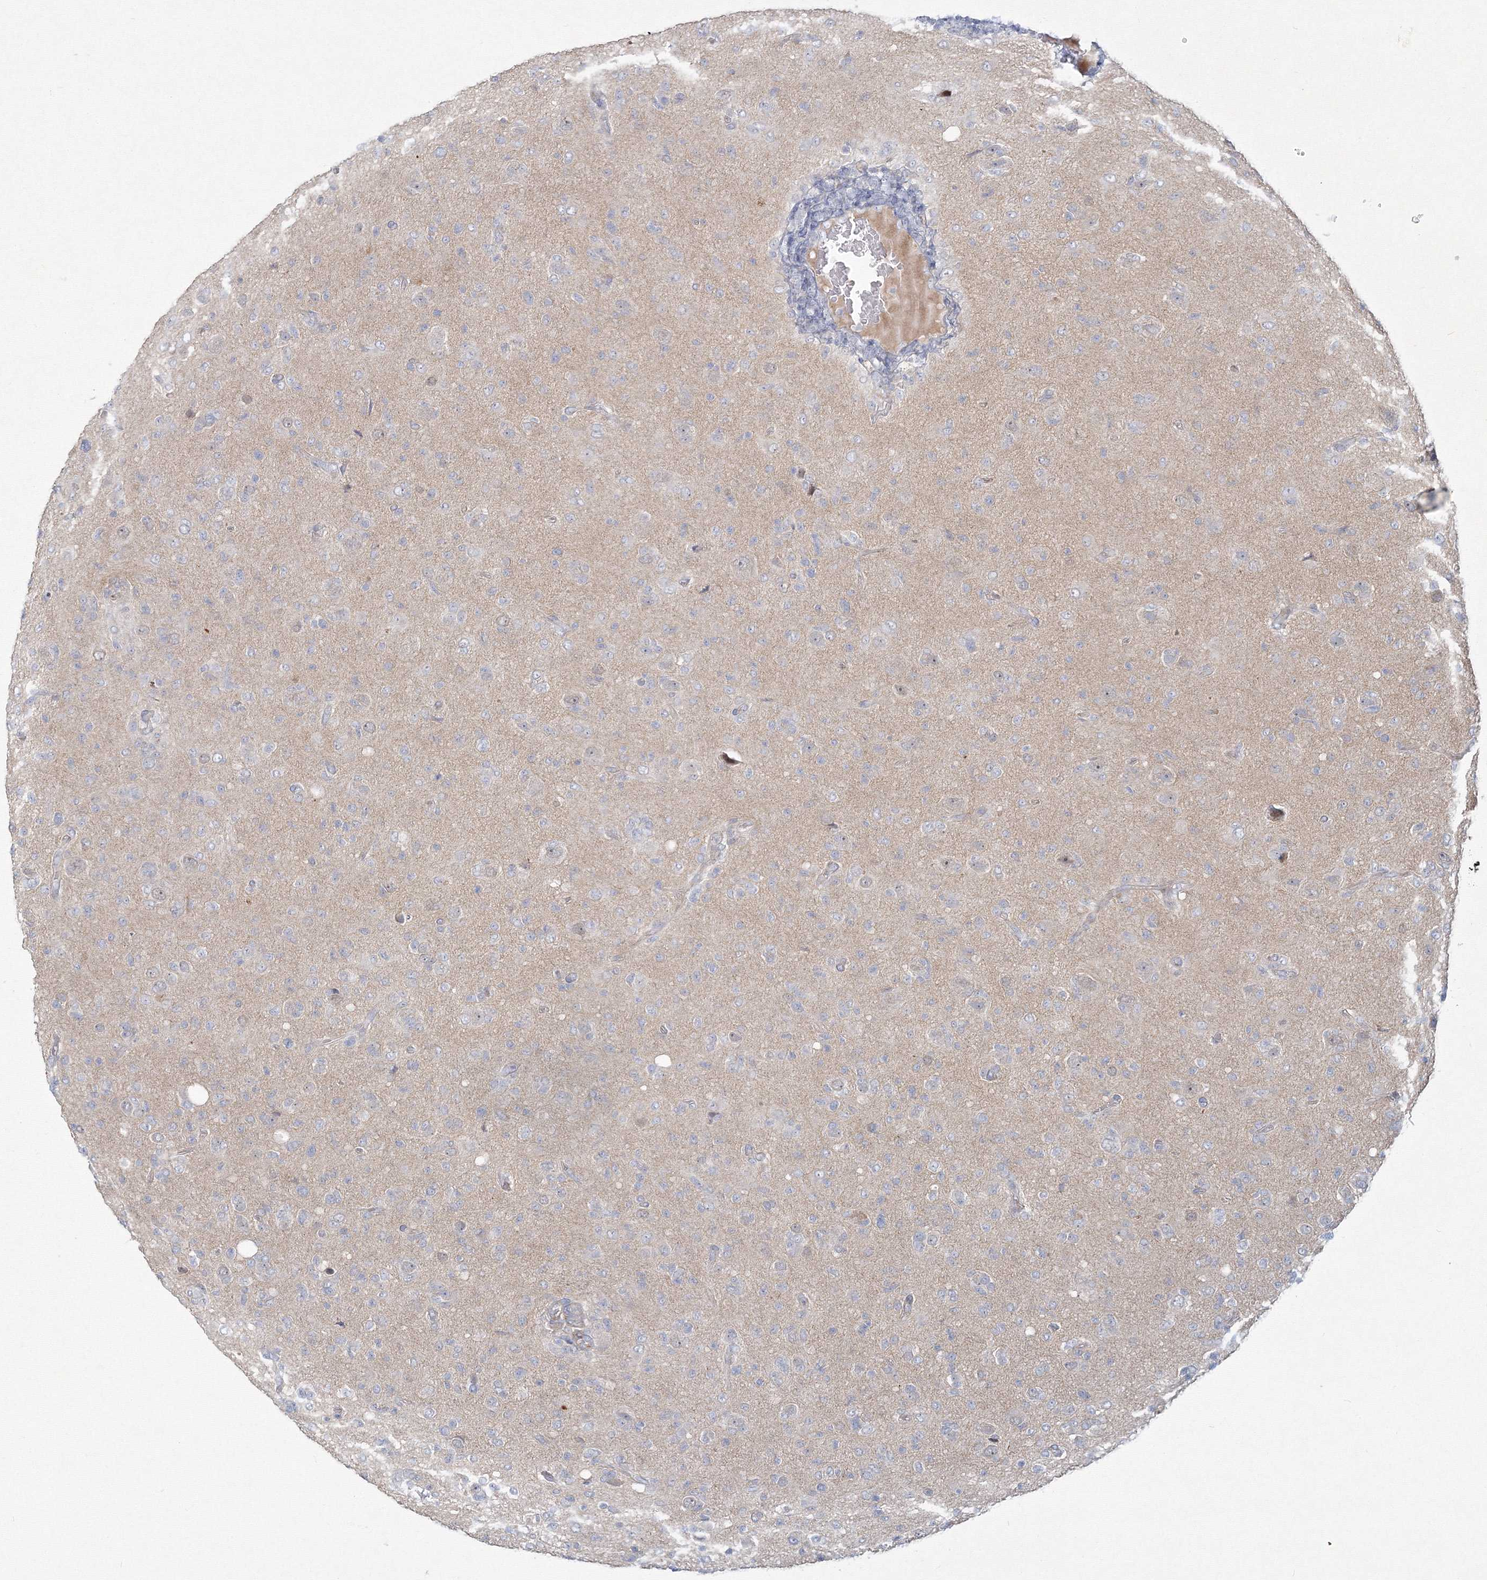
{"staining": {"intensity": "negative", "quantity": "none", "location": "none"}, "tissue": "glioma", "cell_type": "Tumor cells", "image_type": "cancer", "snomed": [{"axis": "morphology", "description": "Glioma, malignant, High grade"}, {"axis": "topography", "description": "Brain"}], "caption": "High power microscopy photomicrograph of an immunohistochemistry (IHC) micrograph of malignant glioma (high-grade), revealing no significant expression in tumor cells.", "gene": "WDR49", "patient": {"sex": "female", "age": 57}}